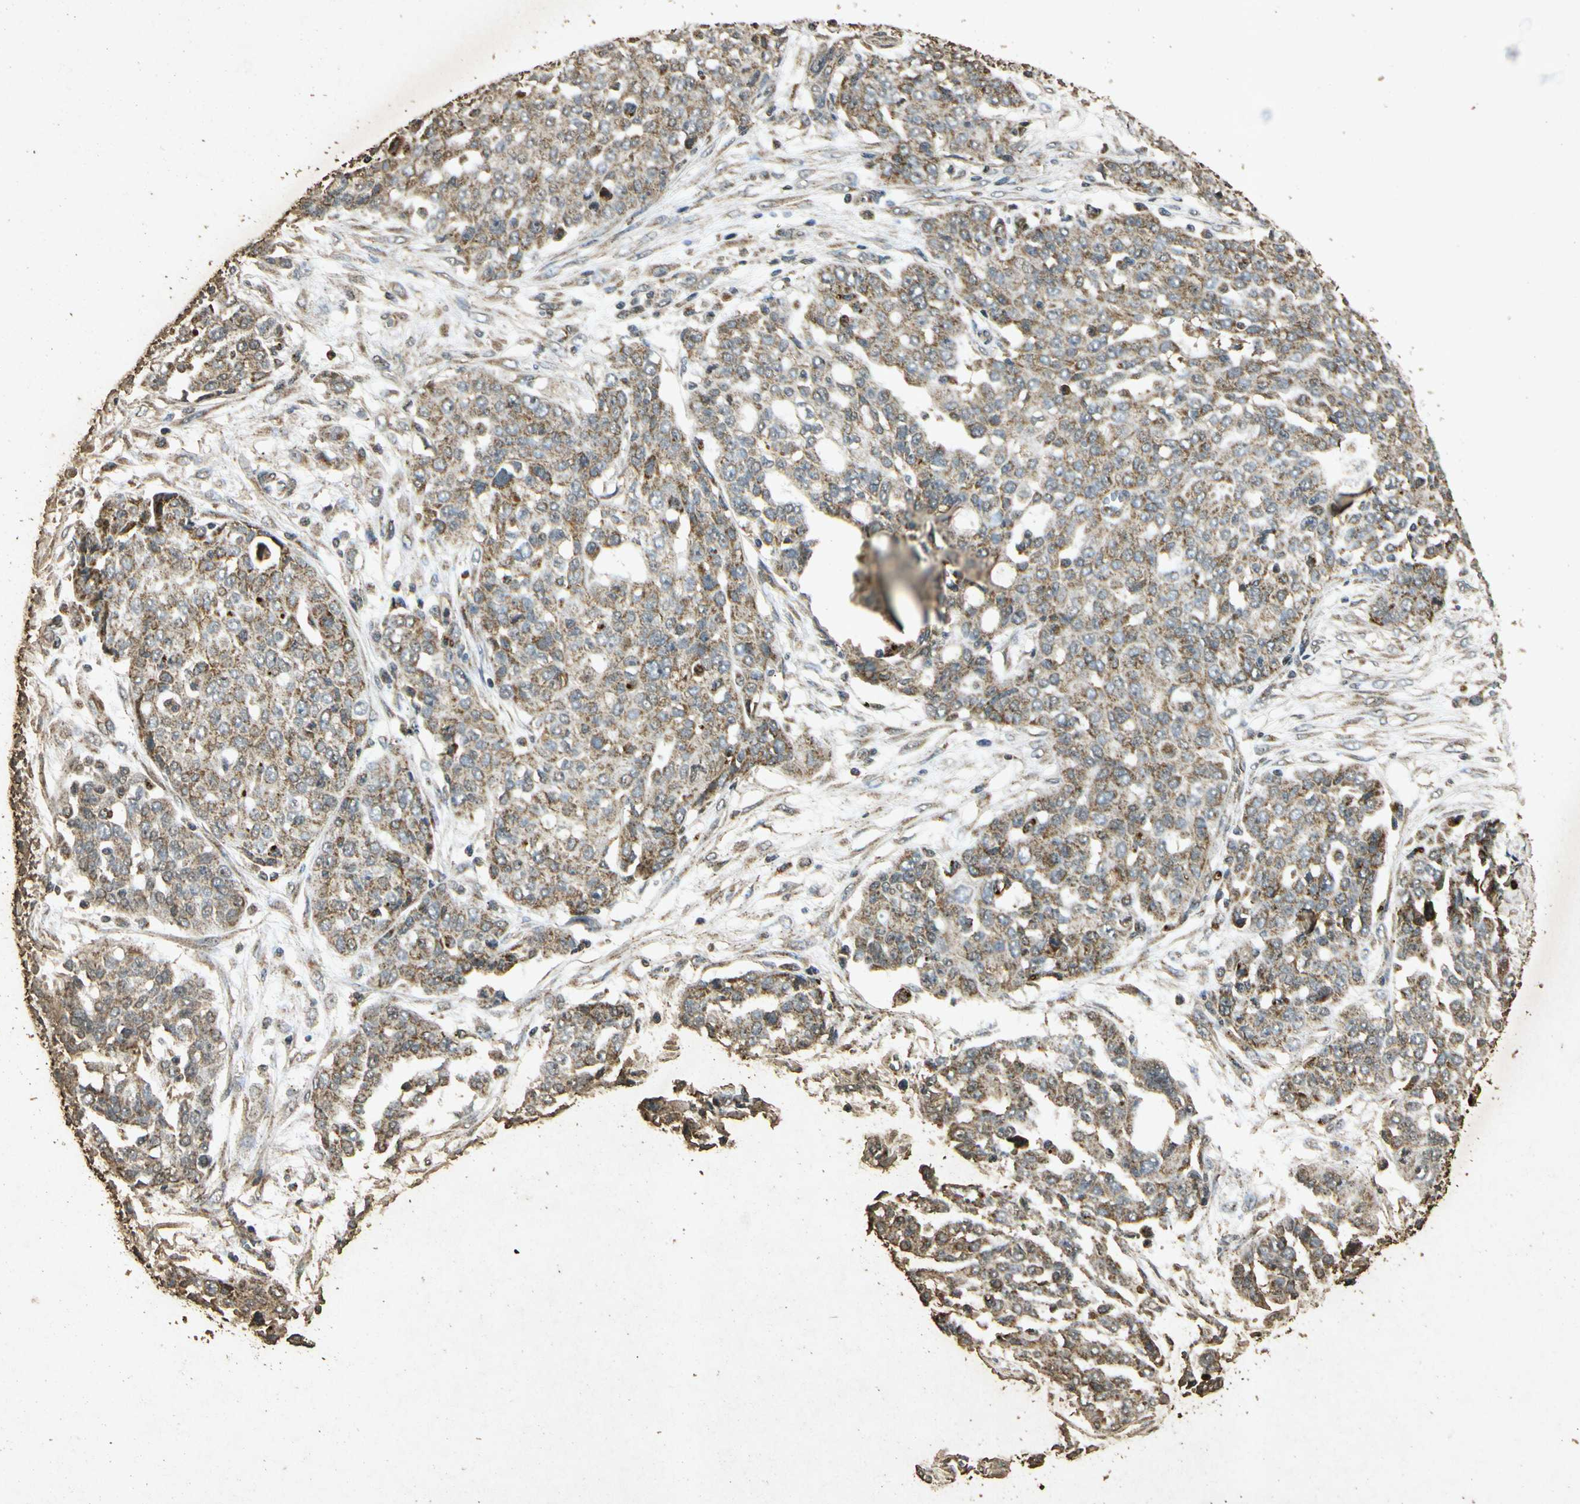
{"staining": {"intensity": "weak", "quantity": ">75%", "location": "cytoplasmic/membranous"}, "tissue": "ovarian cancer", "cell_type": "Tumor cells", "image_type": "cancer", "snomed": [{"axis": "morphology", "description": "Cystadenocarcinoma, serous, NOS"}, {"axis": "topography", "description": "Soft tissue"}, {"axis": "topography", "description": "Ovary"}], "caption": "Ovarian cancer tissue reveals weak cytoplasmic/membranous expression in approximately >75% of tumor cells, visualized by immunohistochemistry.", "gene": "PRDX3", "patient": {"sex": "female", "age": 57}}